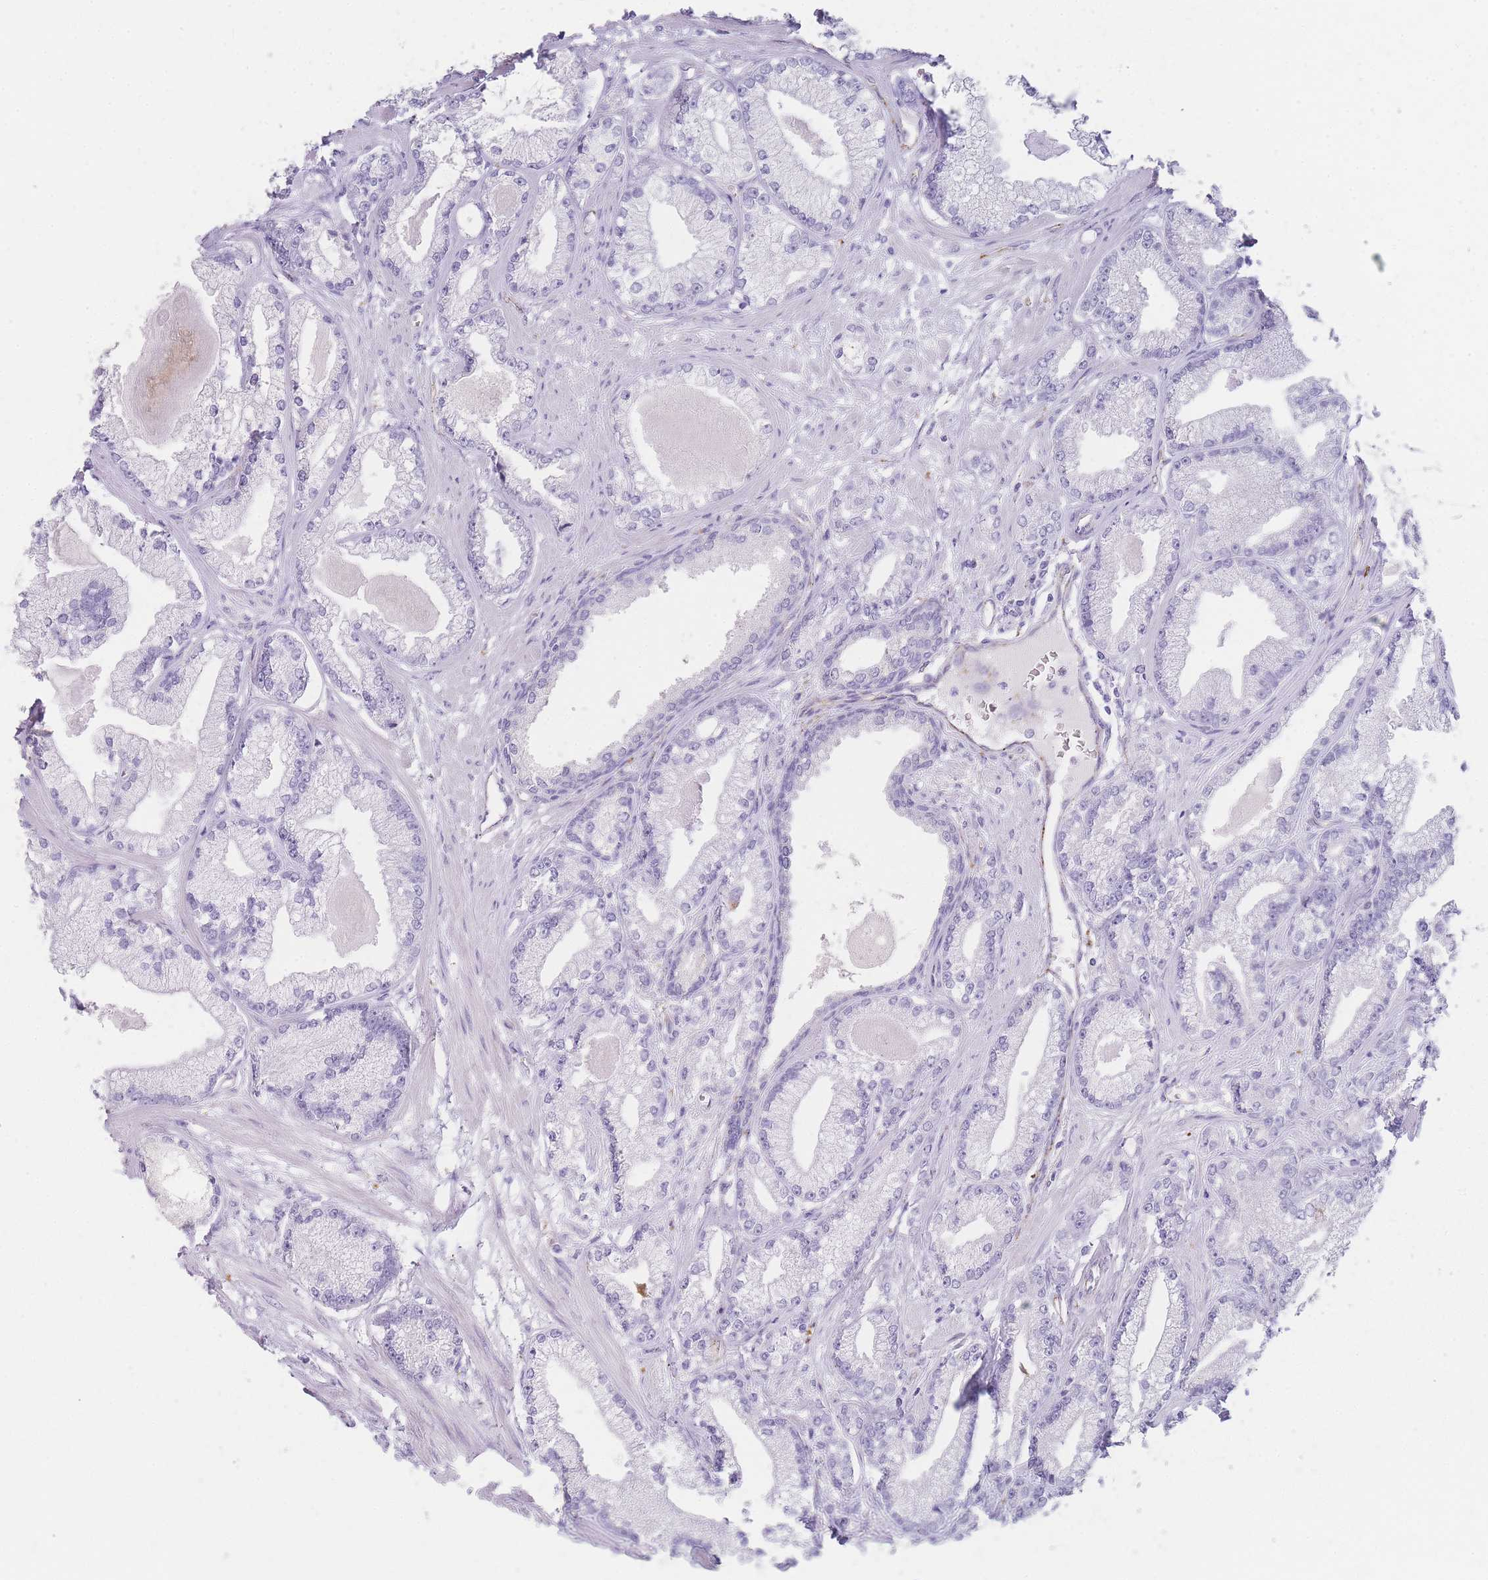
{"staining": {"intensity": "negative", "quantity": "none", "location": "none"}, "tissue": "prostate cancer", "cell_type": "Tumor cells", "image_type": "cancer", "snomed": [{"axis": "morphology", "description": "Adenocarcinoma, Low grade"}, {"axis": "topography", "description": "Prostate"}], "caption": "DAB (3,3'-diaminobenzidine) immunohistochemical staining of human low-grade adenocarcinoma (prostate) shows no significant staining in tumor cells.", "gene": "RHO", "patient": {"sex": "male", "age": 64}}